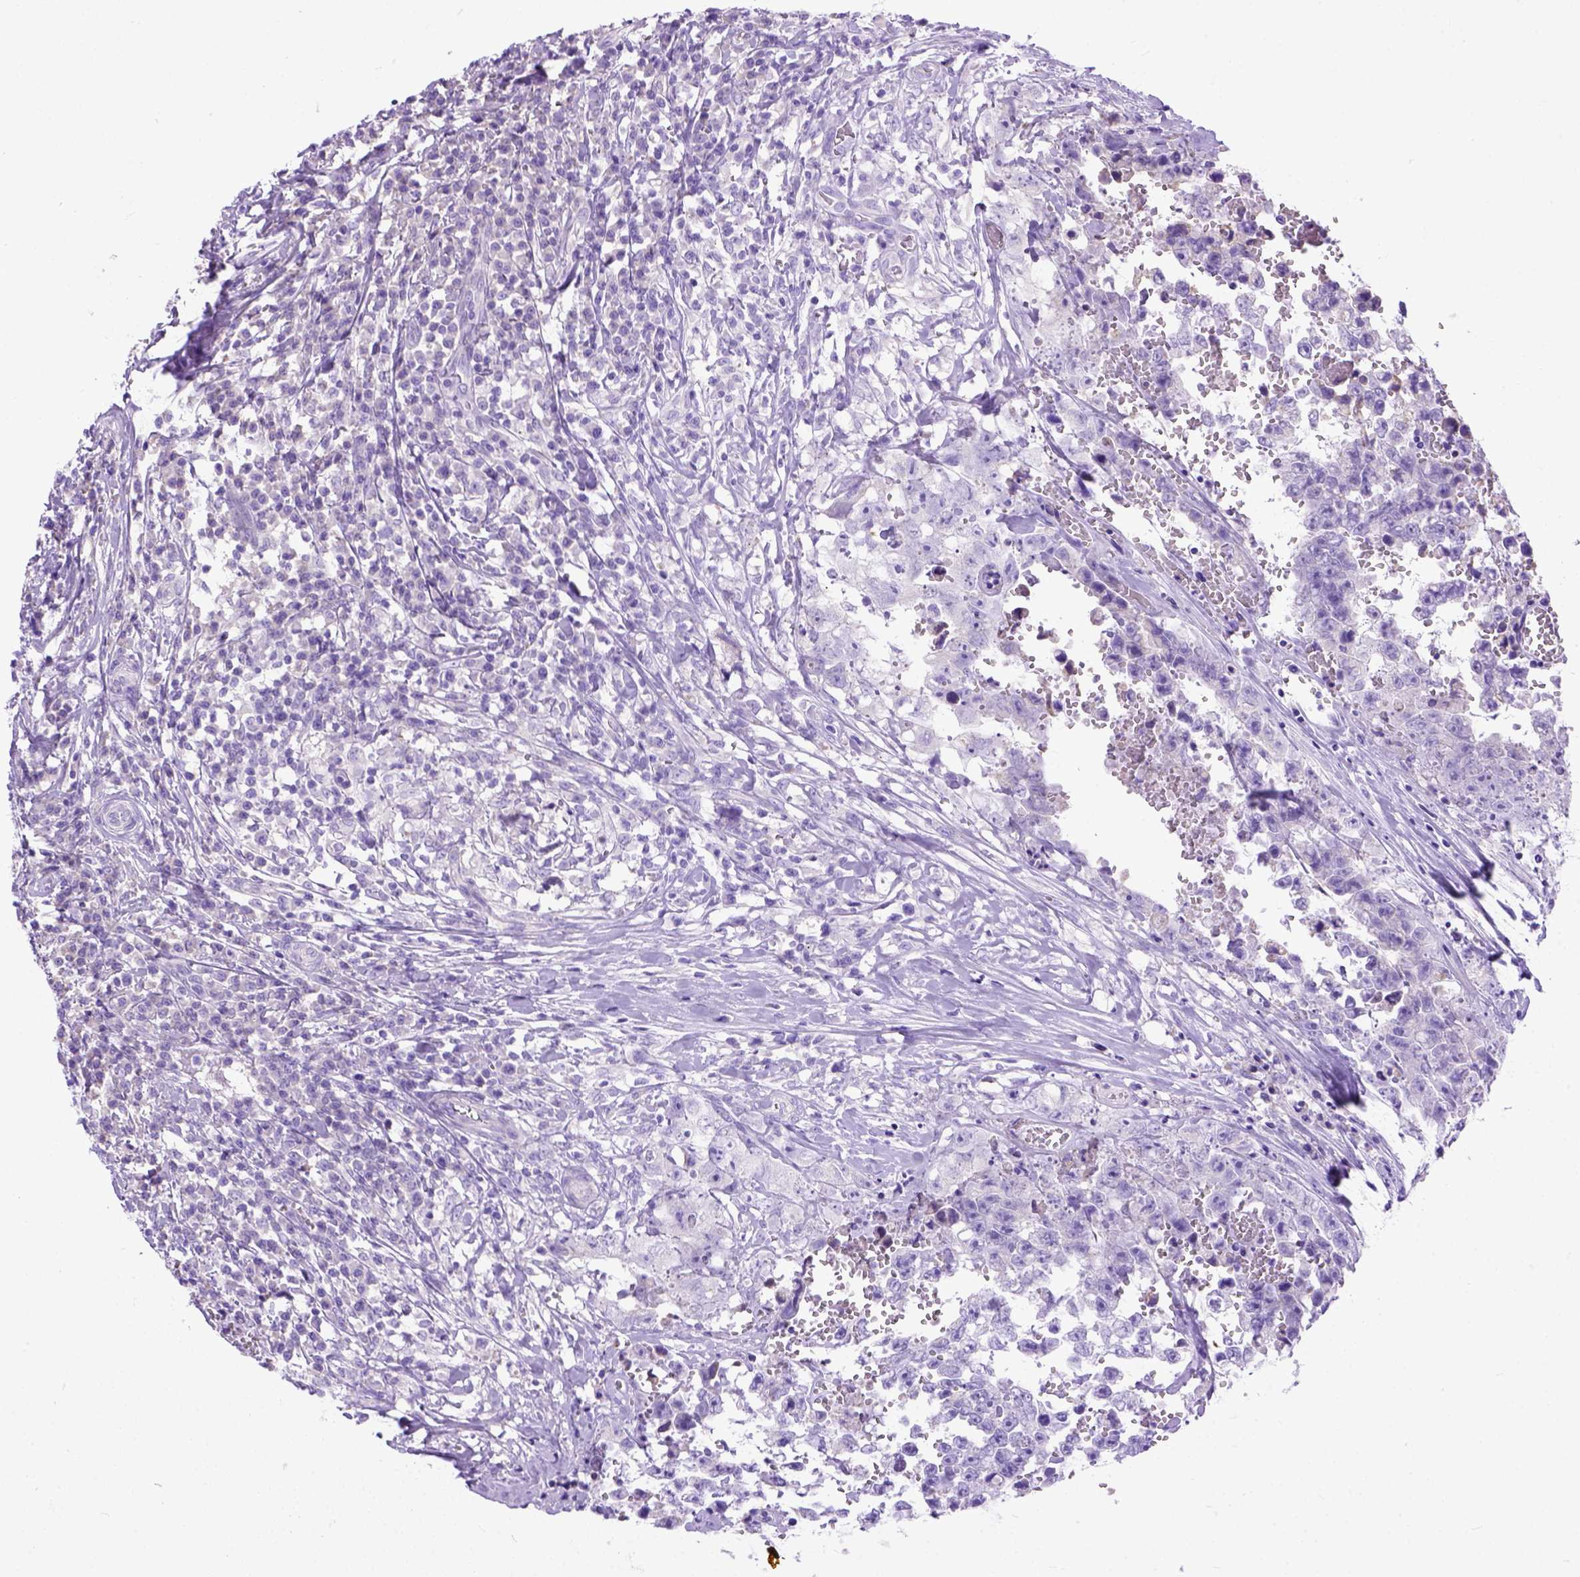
{"staining": {"intensity": "negative", "quantity": "none", "location": "none"}, "tissue": "testis cancer", "cell_type": "Tumor cells", "image_type": "cancer", "snomed": [{"axis": "morphology", "description": "Carcinoma, Embryonal, NOS"}, {"axis": "topography", "description": "Testis"}], "caption": "Testis cancer (embryonal carcinoma) was stained to show a protein in brown. There is no significant expression in tumor cells. (Brightfield microscopy of DAB IHC at high magnification).", "gene": "ODAD3", "patient": {"sex": "male", "age": 36}}